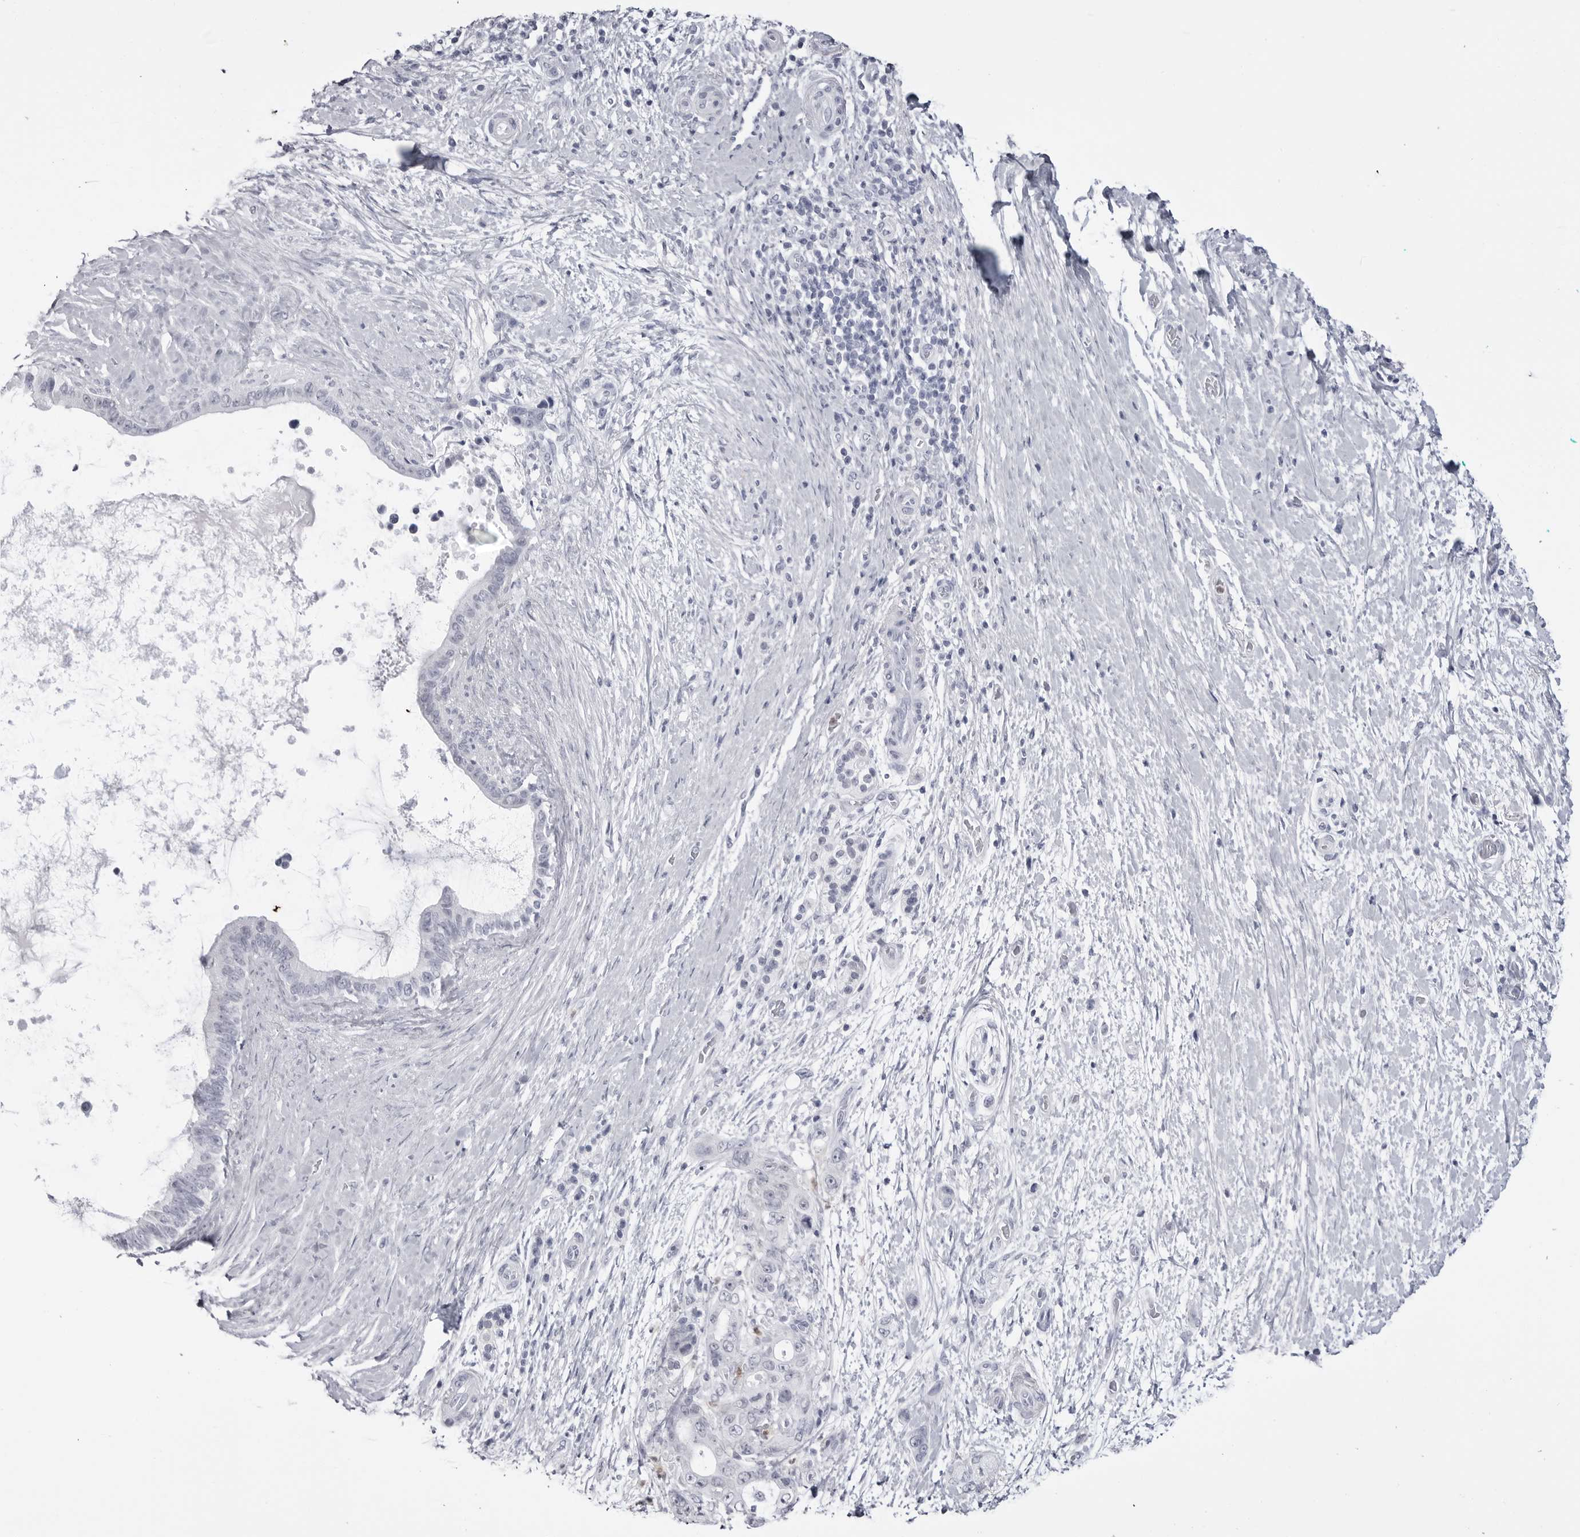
{"staining": {"intensity": "negative", "quantity": "none", "location": "none"}, "tissue": "pancreatic cancer", "cell_type": "Tumor cells", "image_type": "cancer", "snomed": [{"axis": "morphology", "description": "Adenocarcinoma, NOS"}, {"axis": "topography", "description": "Pancreas"}], "caption": "This is a micrograph of IHC staining of pancreatic cancer, which shows no expression in tumor cells.", "gene": "STAP2", "patient": {"sex": "female", "age": 72}}